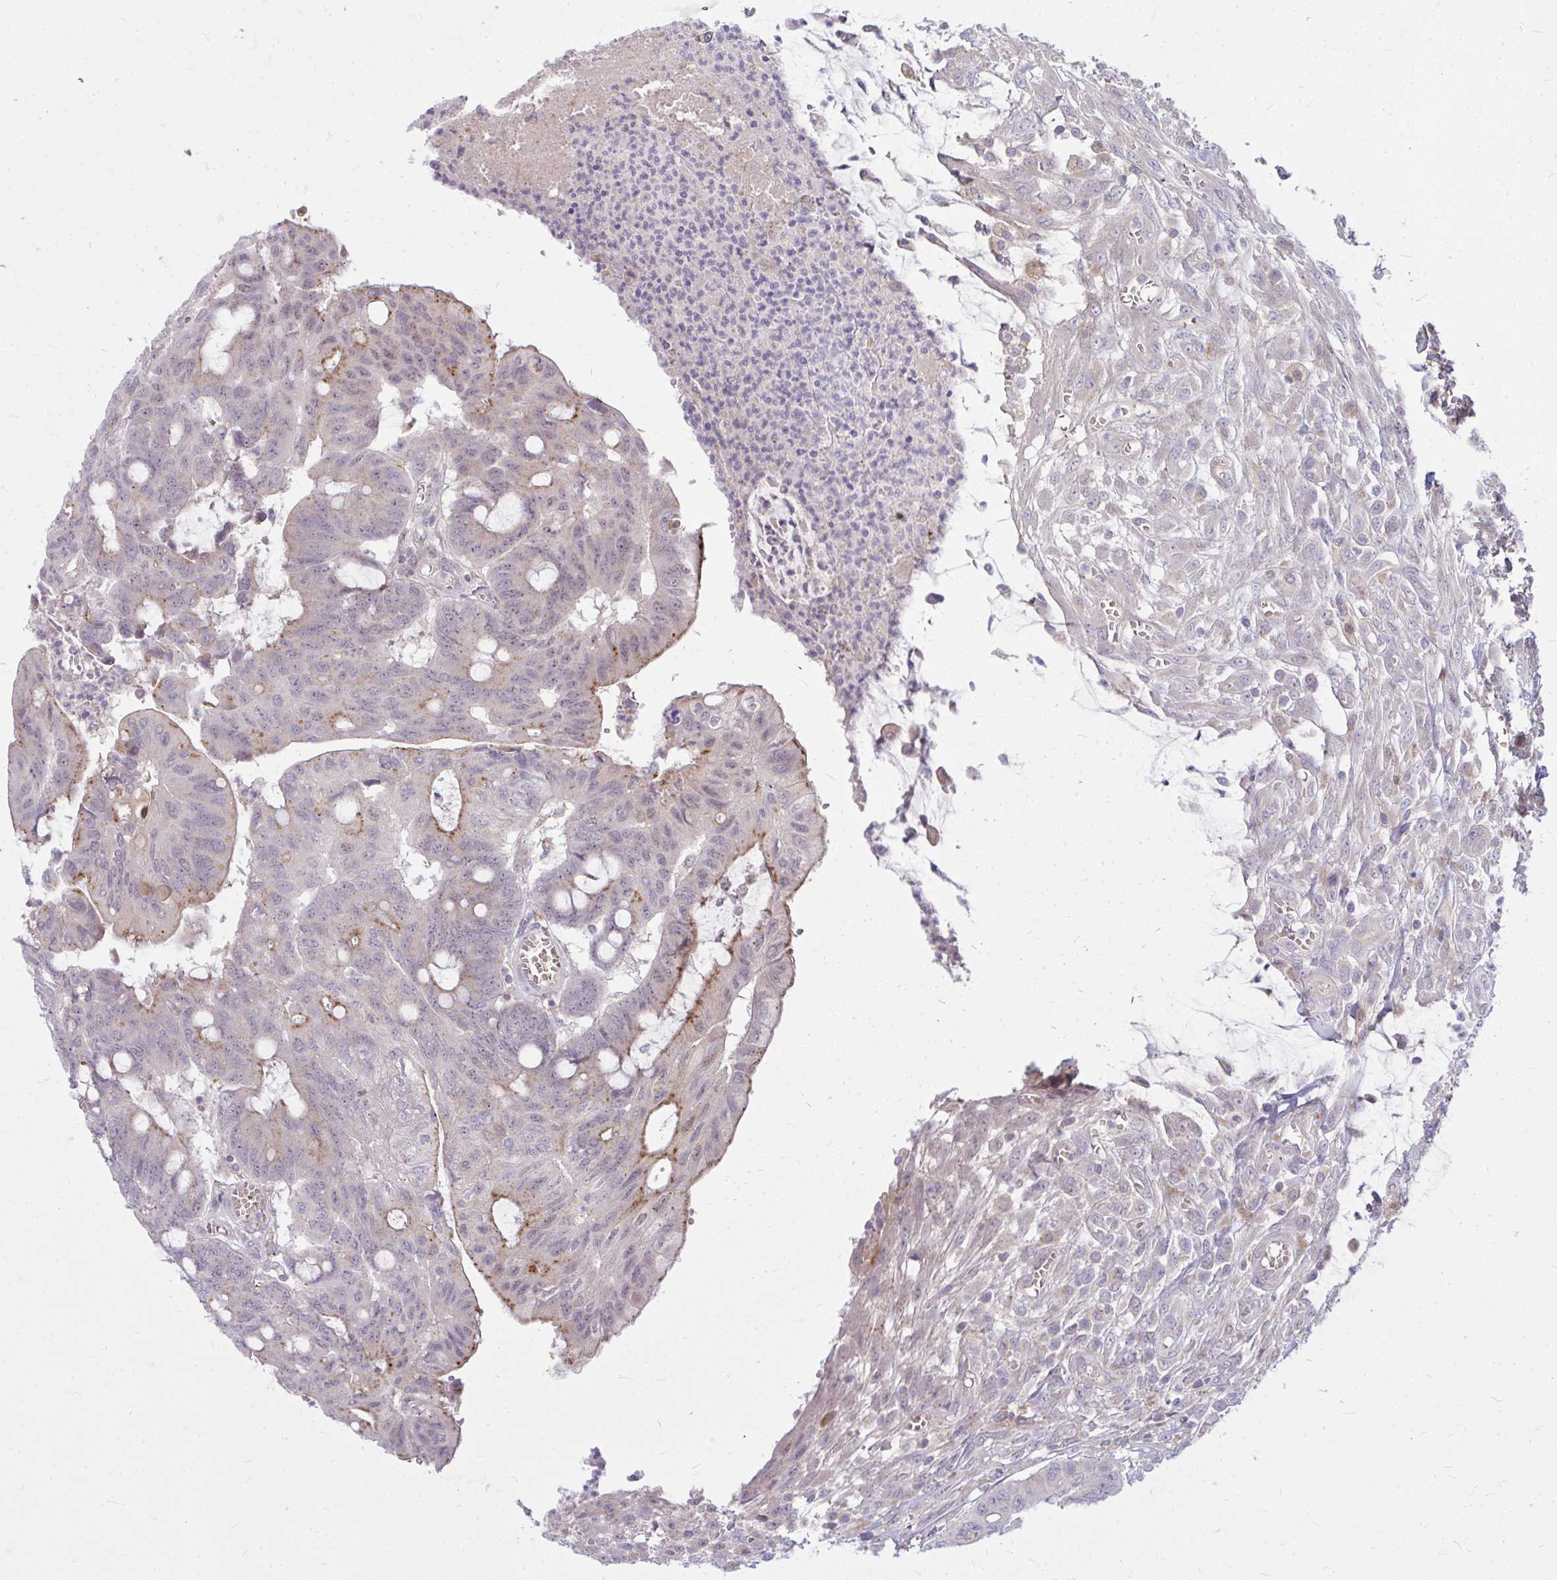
{"staining": {"intensity": "moderate", "quantity": "<25%", "location": "cytoplasmic/membranous"}, "tissue": "colorectal cancer", "cell_type": "Tumor cells", "image_type": "cancer", "snomed": [{"axis": "morphology", "description": "Adenocarcinoma, NOS"}, {"axis": "topography", "description": "Colon"}], "caption": "Protein expression analysis of adenocarcinoma (colorectal) shows moderate cytoplasmic/membranous staining in approximately <25% of tumor cells.", "gene": "ZSCAN25", "patient": {"sex": "male", "age": 65}}